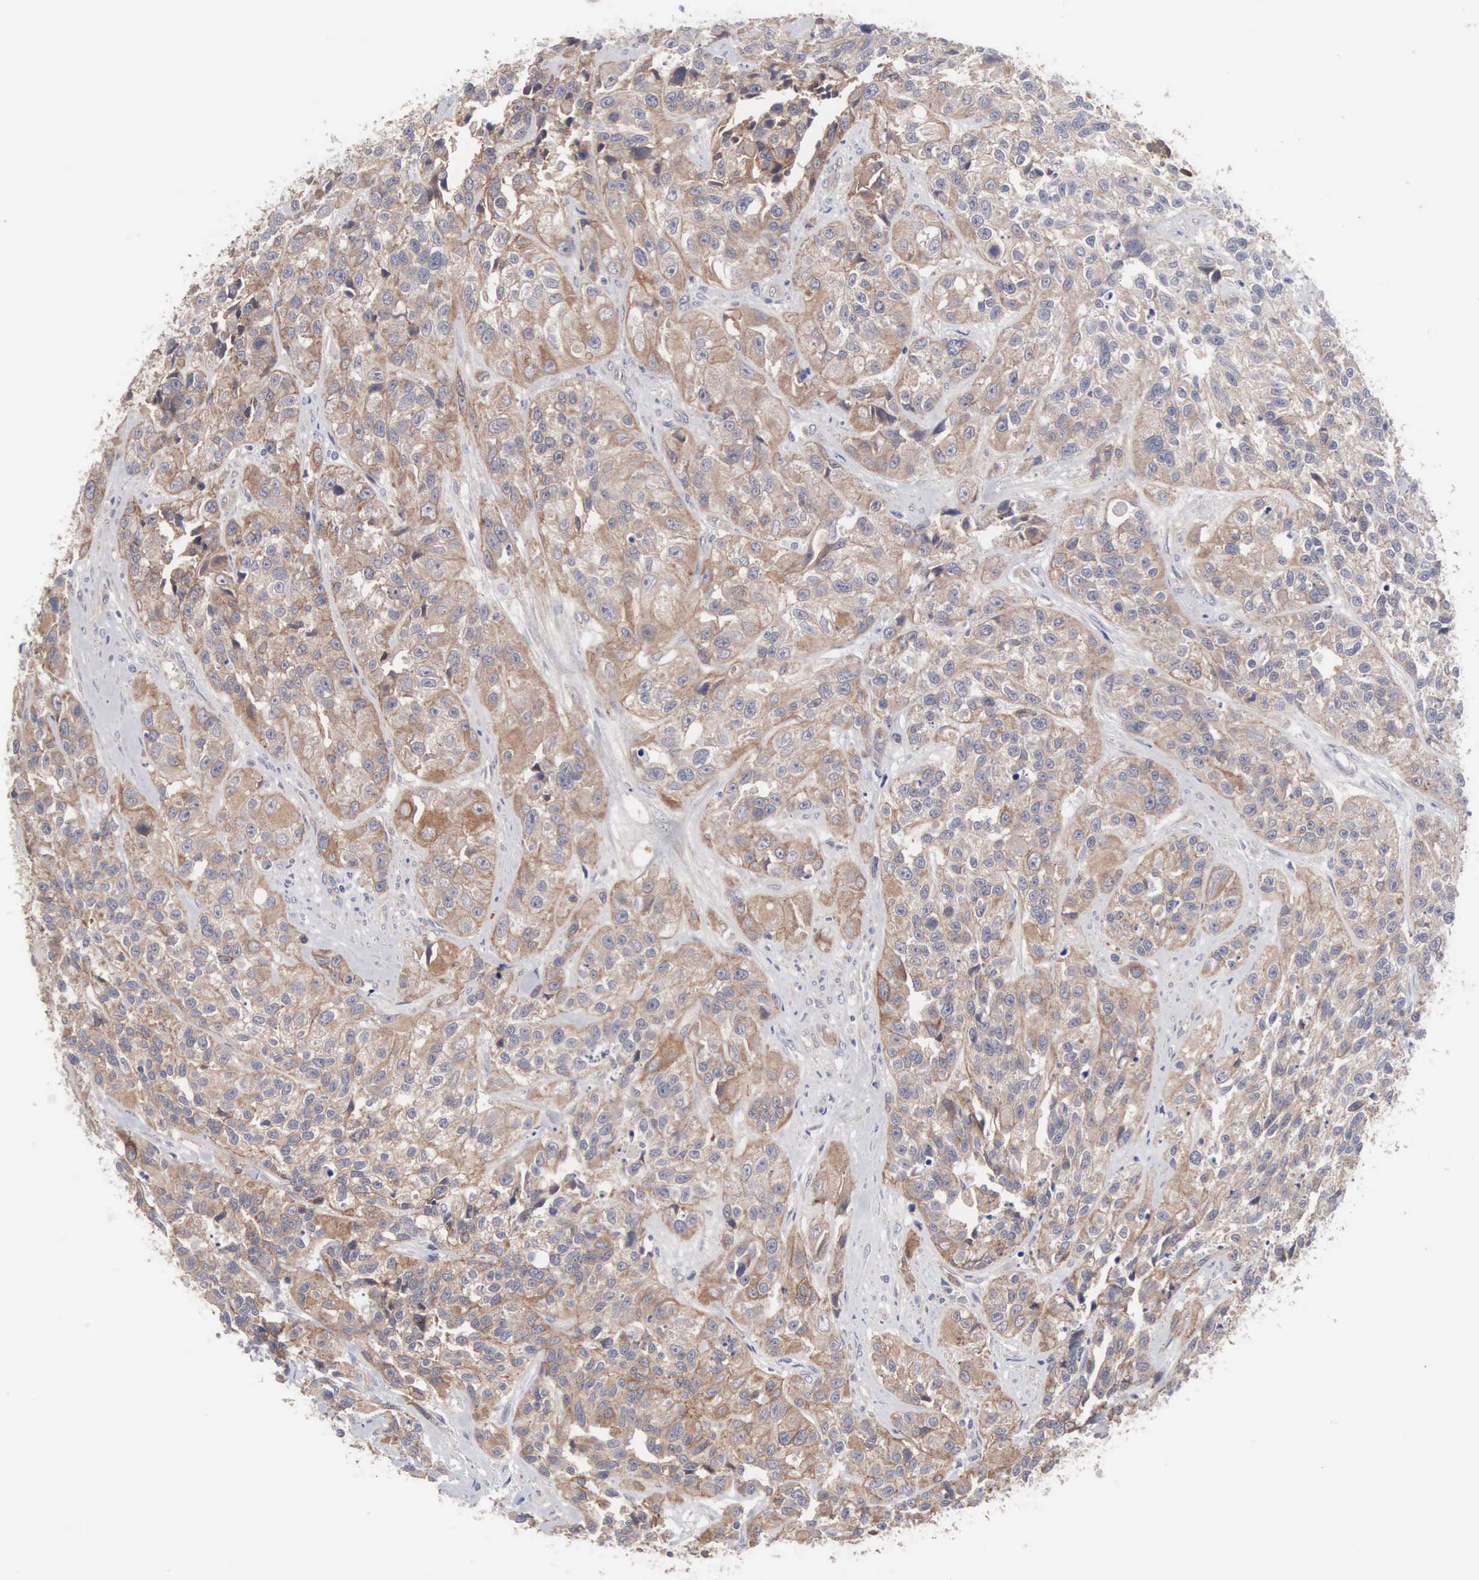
{"staining": {"intensity": "moderate", "quantity": ">75%", "location": "cytoplasmic/membranous"}, "tissue": "urothelial cancer", "cell_type": "Tumor cells", "image_type": "cancer", "snomed": [{"axis": "morphology", "description": "Urothelial carcinoma, High grade"}, {"axis": "topography", "description": "Urinary bladder"}], "caption": "Urothelial cancer tissue reveals moderate cytoplasmic/membranous positivity in approximately >75% of tumor cells, visualized by immunohistochemistry. (Brightfield microscopy of DAB IHC at high magnification).", "gene": "INF2", "patient": {"sex": "female", "age": 81}}